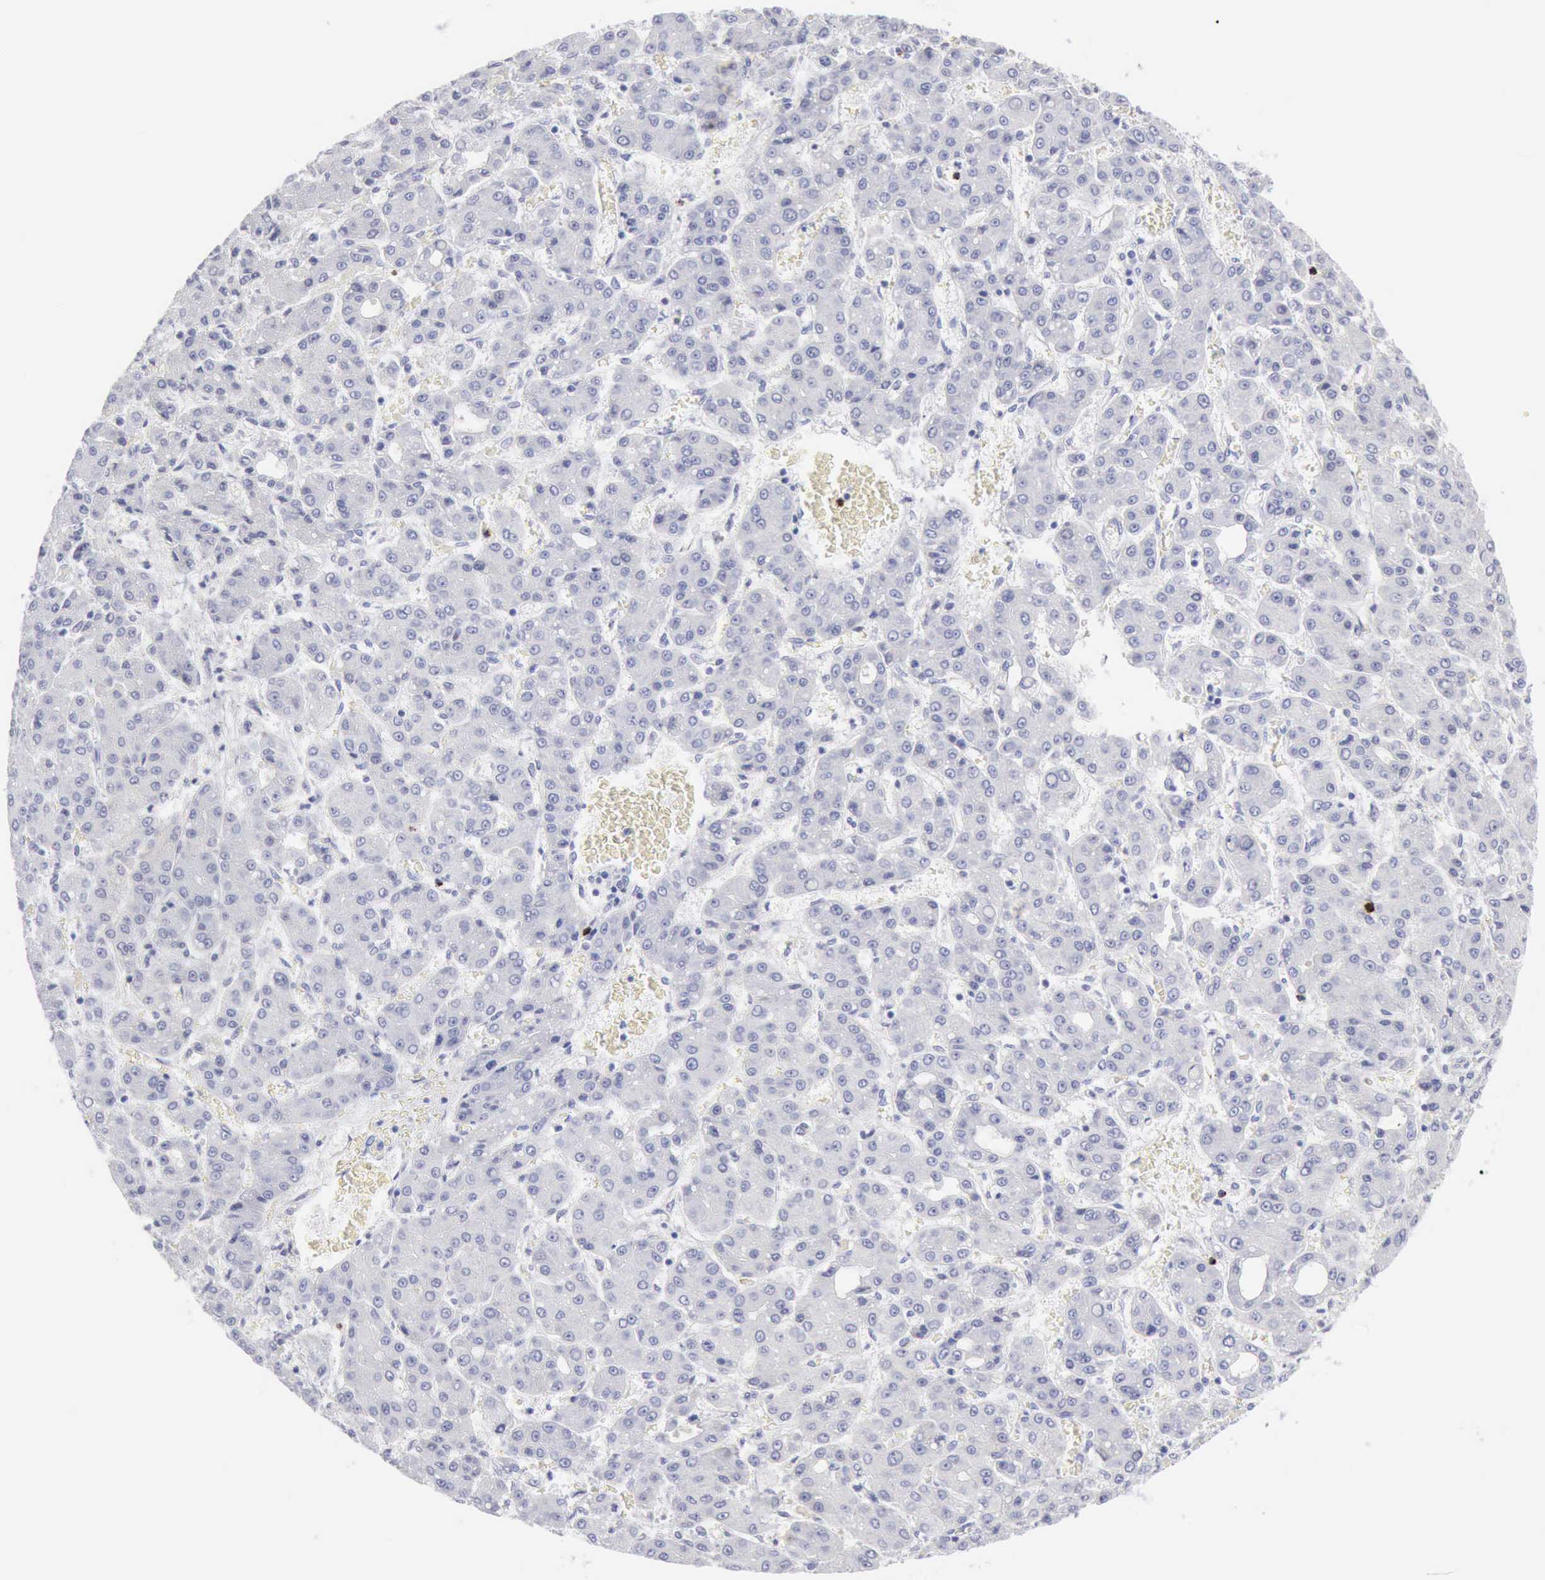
{"staining": {"intensity": "negative", "quantity": "none", "location": "none"}, "tissue": "liver cancer", "cell_type": "Tumor cells", "image_type": "cancer", "snomed": [{"axis": "morphology", "description": "Carcinoma, Hepatocellular, NOS"}, {"axis": "topography", "description": "Liver"}], "caption": "High magnification brightfield microscopy of liver cancer stained with DAB (3,3'-diaminobenzidine) (brown) and counterstained with hematoxylin (blue): tumor cells show no significant positivity. (DAB IHC with hematoxylin counter stain).", "gene": "GZMB", "patient": {"sex": "male", "age": 69}}